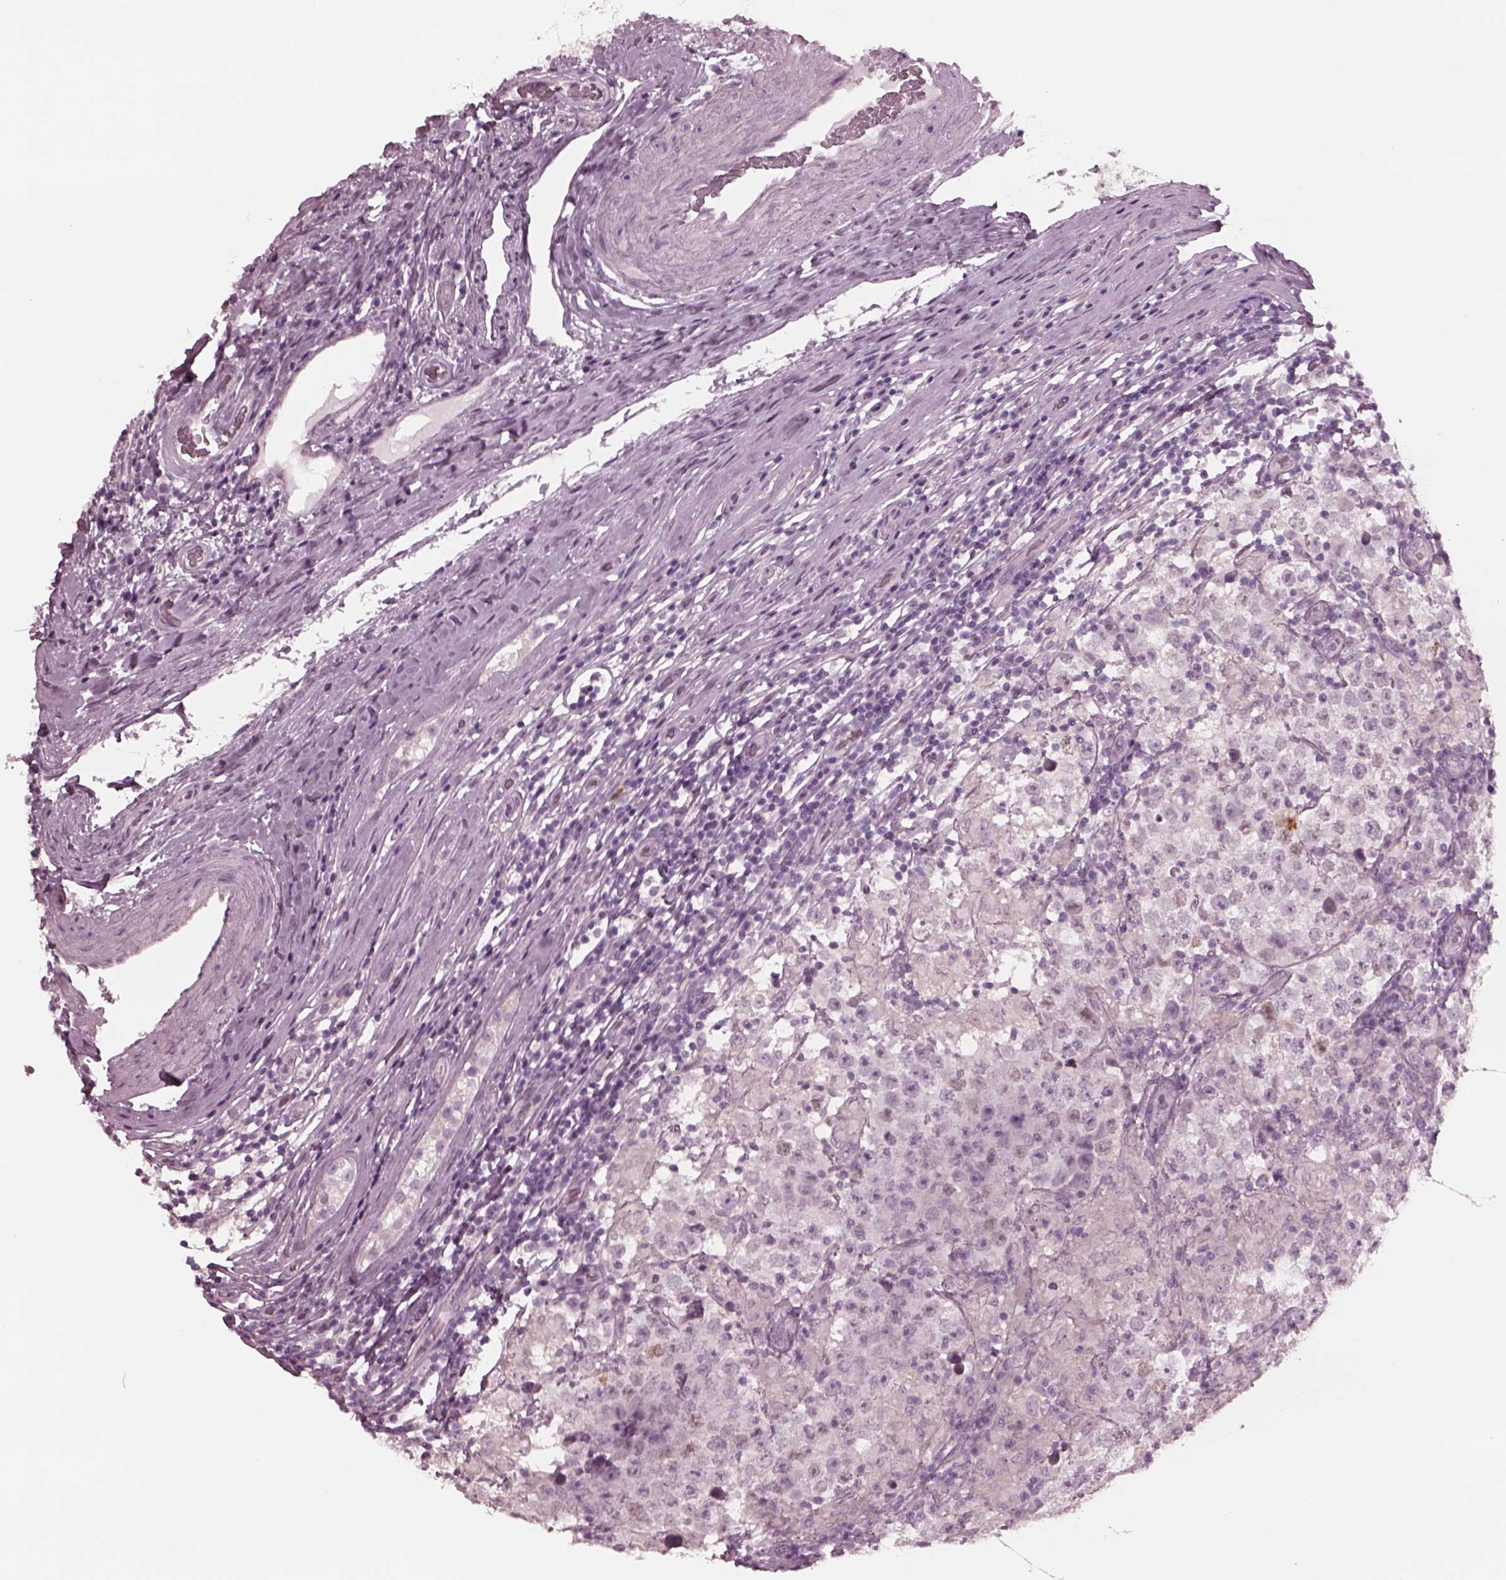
{"staining": {"intensity": "weak", "quantity": "<25%", "location": "cytoplasmic/membranous"}, "tissue": "testis cancer", "cell_type": "Tumor cells", "image_type": "cancer", "snomed": [{"axis": "morphology", "description": "Seminoma, NOS"}, {"axis": "morphology", "description": "Carcinoma, Embryonal, NOS"}, {"axis": "topography", "description": "Testis"}], "caption": "Protein analysis of testis embryonal carcinoma shows no significant staining in tumor cells.", "gene": "YY2", "patient": {"sex": "male", "age": 41}}